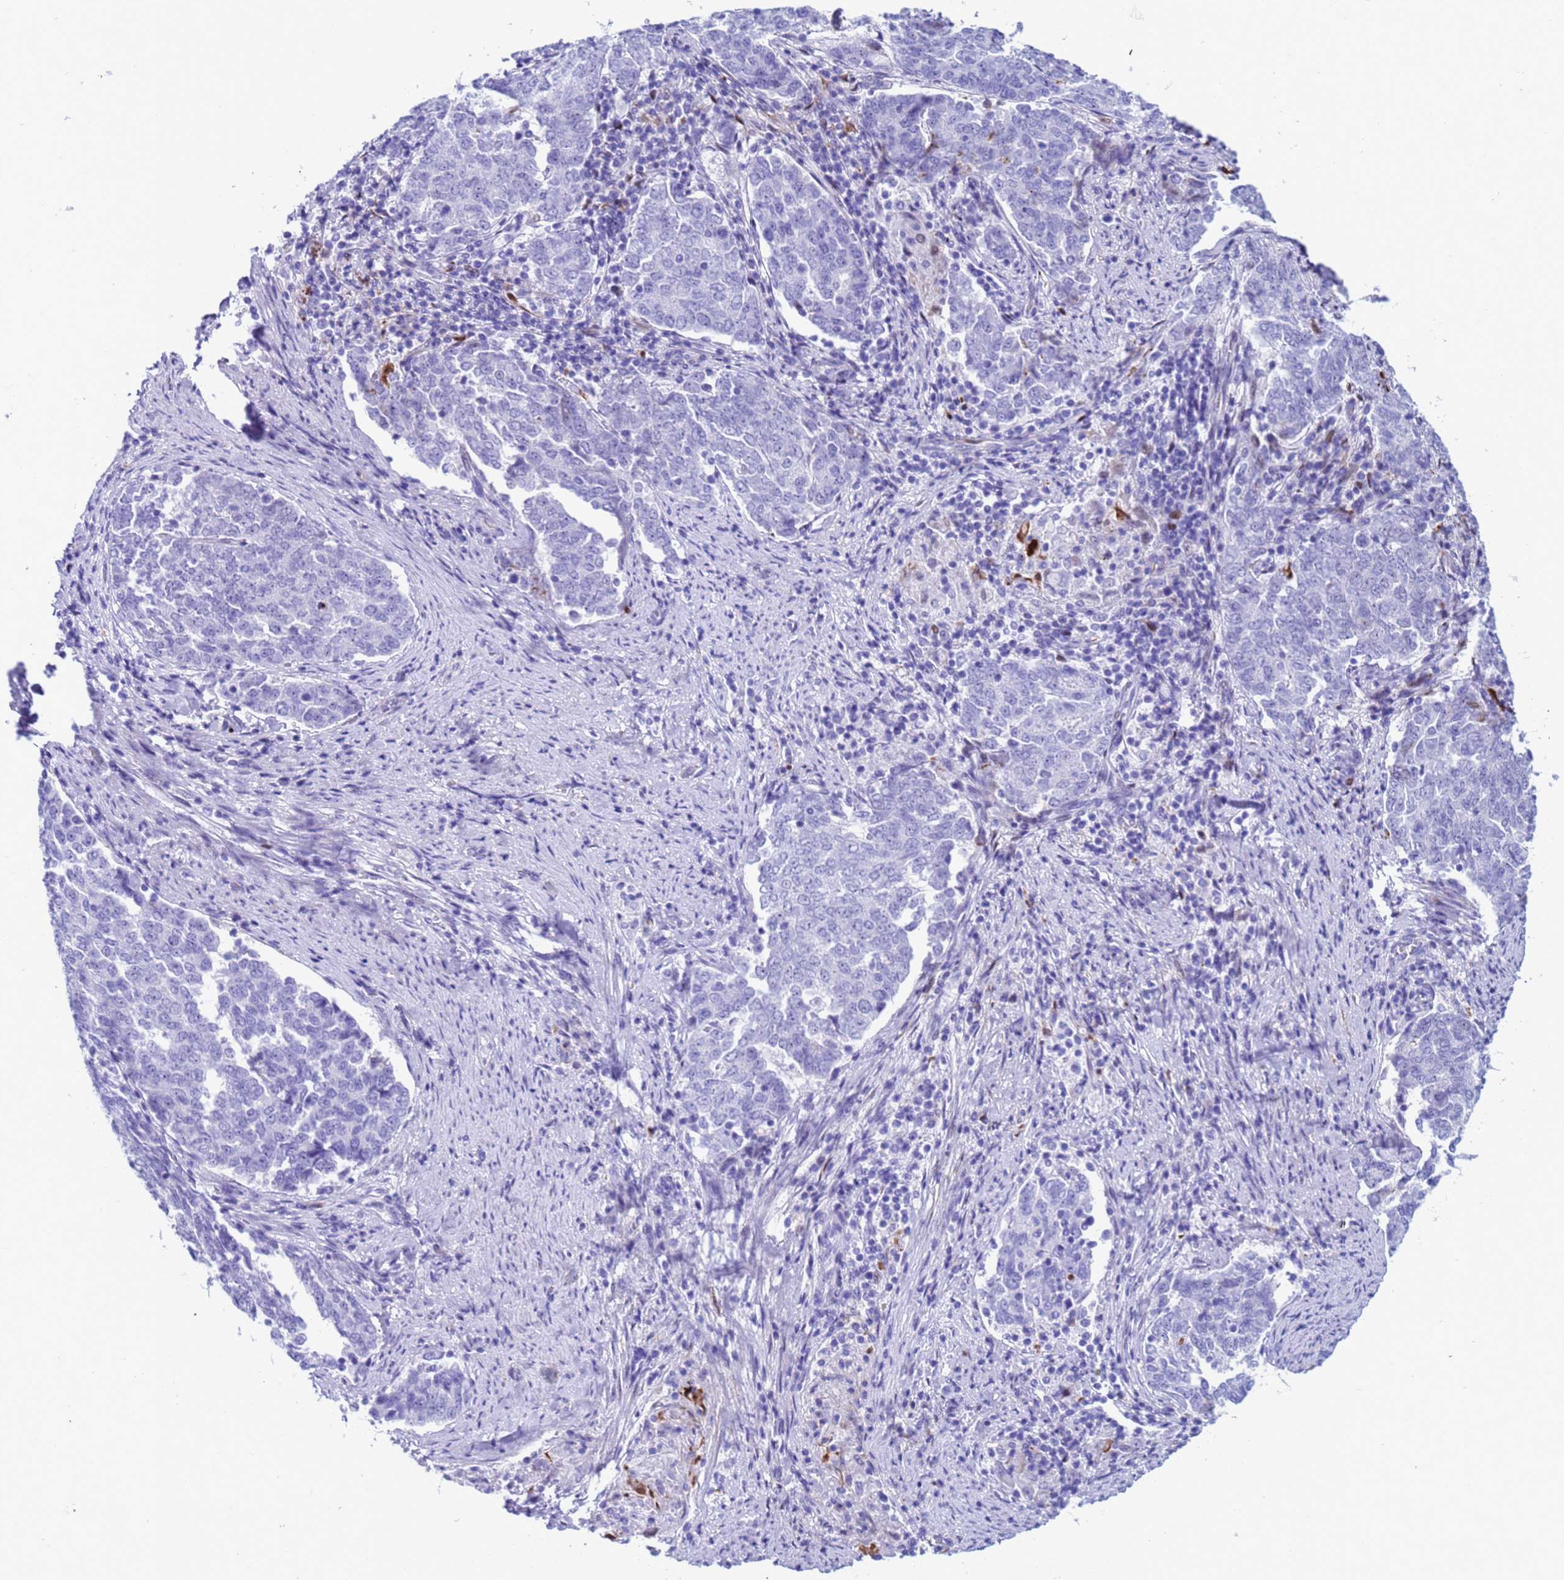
{"staining": {"intensity": "negative", "quantity": "none", "location": "none"}, "tissue": "endometrial cancer", "cell_type": "Tumor cells", "image_type": "cancer", "snomed": [{"axis": "morphology", "description": "Adenocarcinoma, NOS"}, {"axis": "topography", "description": "Endometrium"}], "caption": "This is an immunohistochemistry histopathology image of human endometrial cancer. There is no staining in tumor cells.", "gene": "POP5", "patient": {"sex": "female", "age": 80}}